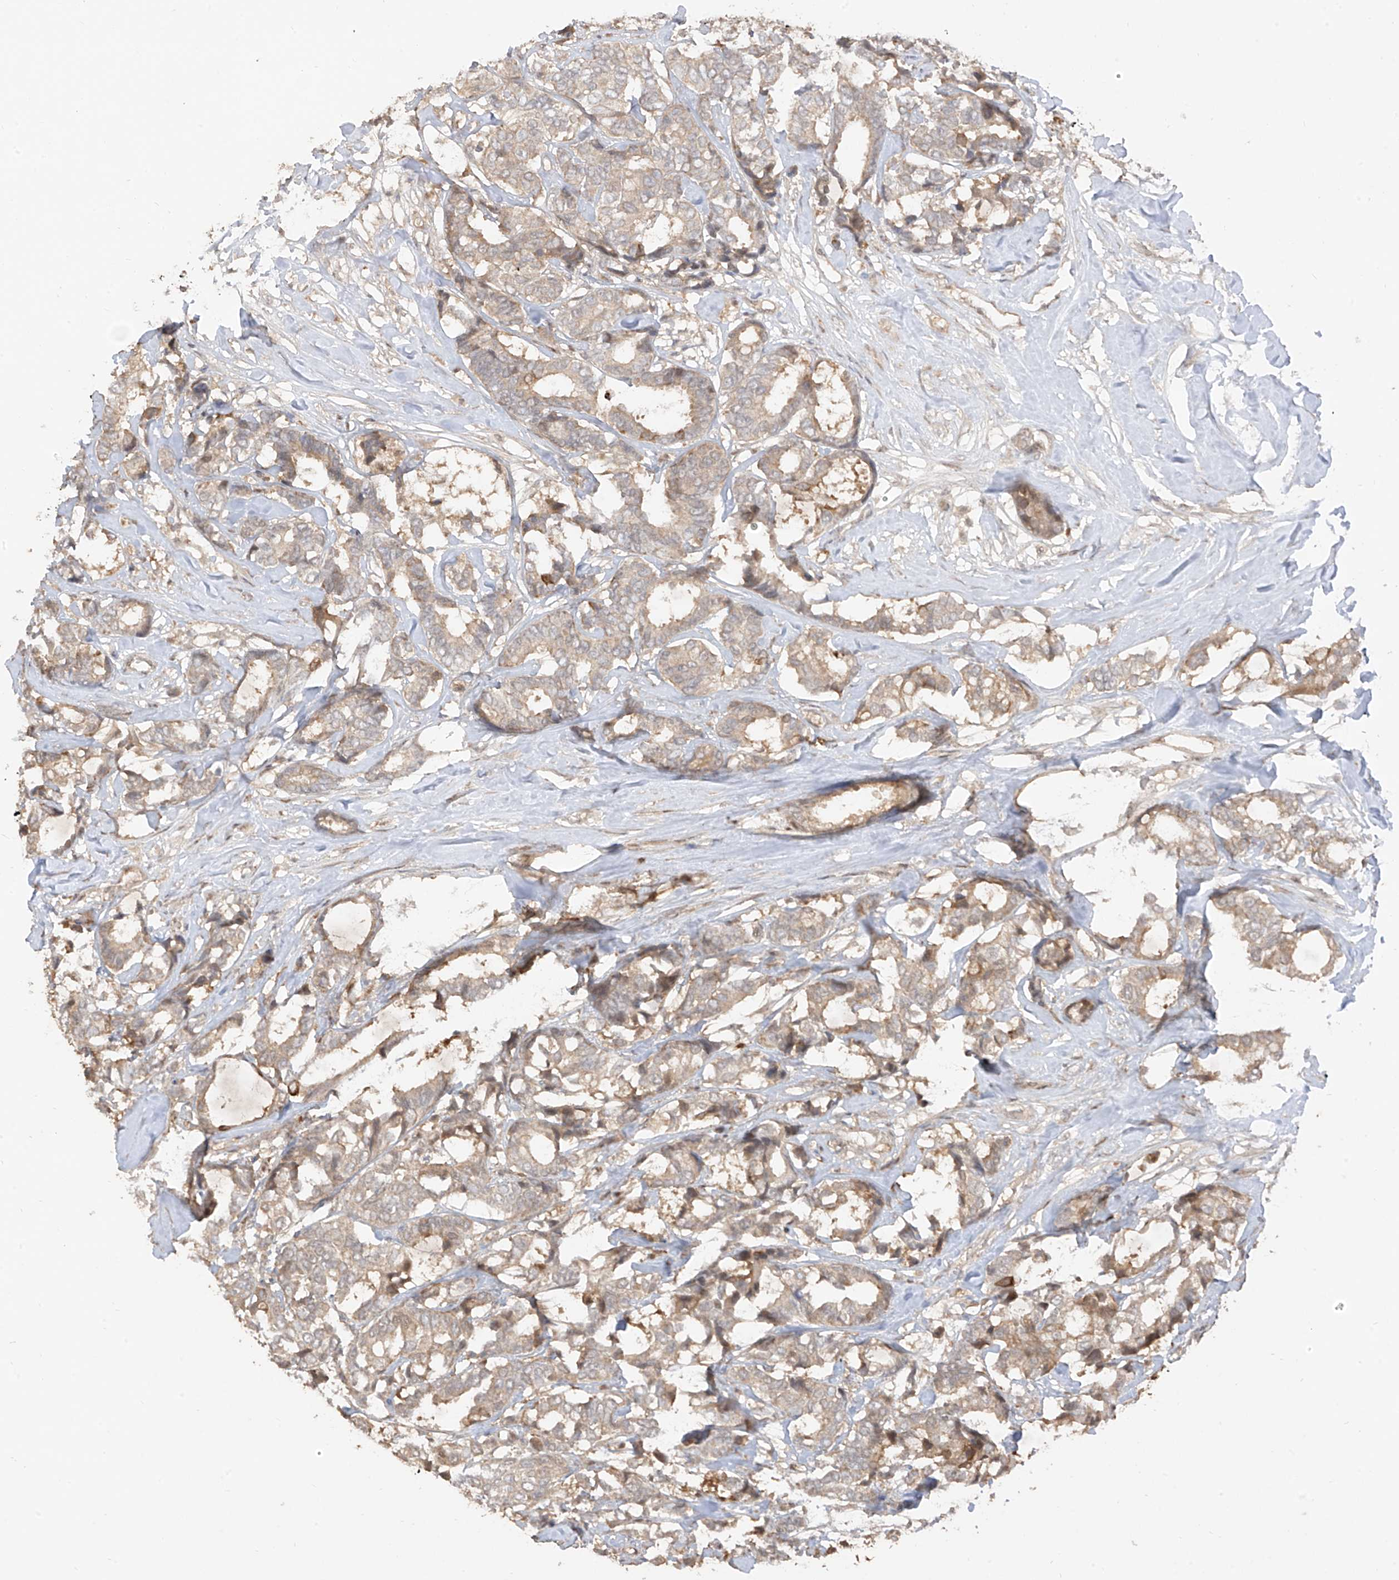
{"staining": {"intensity": "weak", "quantity": "<25%", "location": "cytoplasmic/membranous"}, "tissue": "breast cancer", "cell_type": "Tumor cells", "image_type": "cancer", "snomed": [{"axis": "morphology", "description": "Duct carcinoma"}, {"axis": "topography", "description": "Breast"}], "caption": "An immunohistochemistry (IHC) photomicrograph of invasive ductal carcinoma (breast) is shown. There is no staining in tumor cells of invasive ductal carcinoma (breast).", "gene": "COLGALT2", "patient": {"sex": "female", "age": 87}}